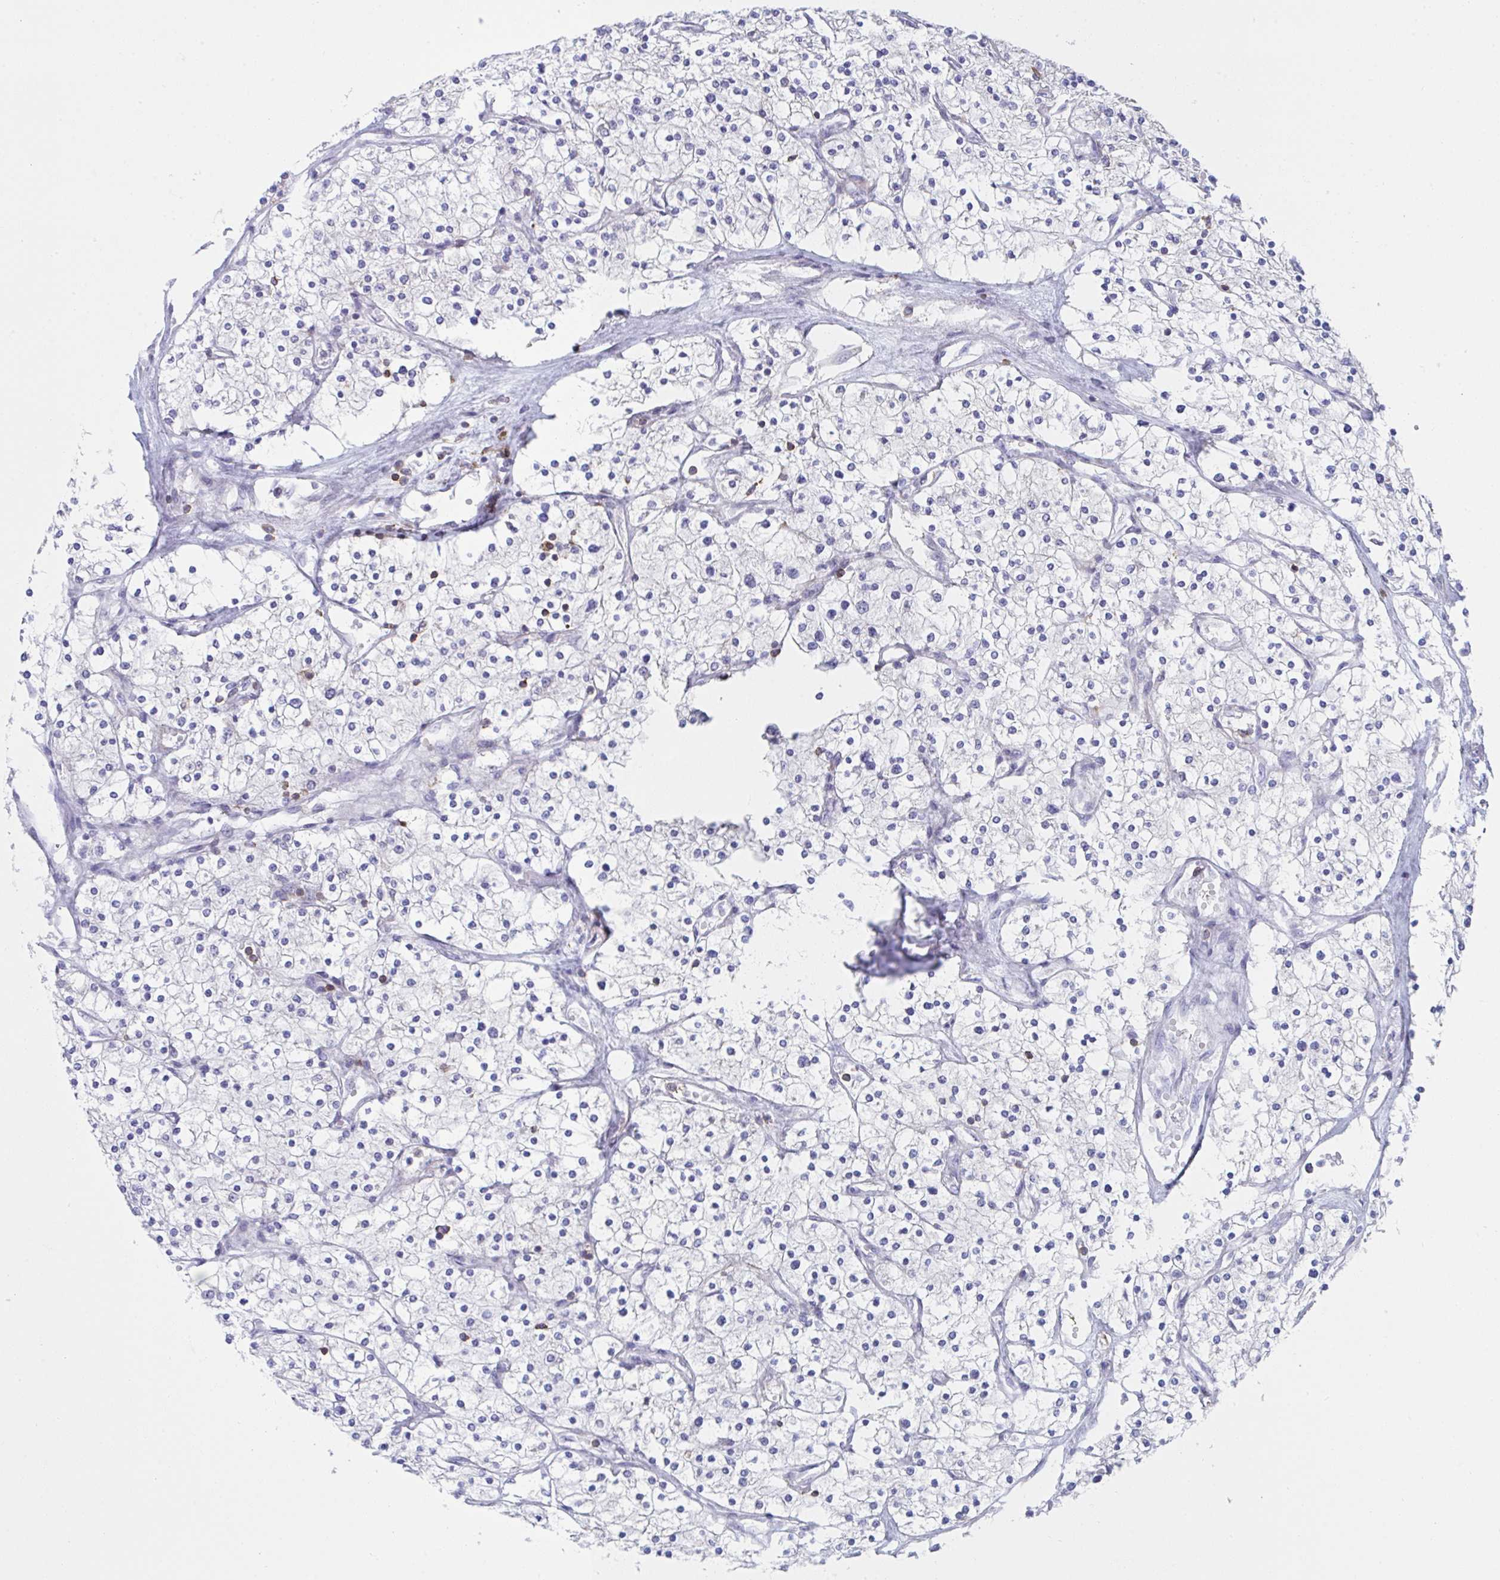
{"staining": {"intensity": "negative", "quantity": "none", "location": "none"}, "tissue": "renal cancer", "cell_type": "Tumor cells", "image_type": "cancer", "snomed": [{"axis": "morphology", "description": "Adenocarcinoma, NOS"}, {"axis": "topography", "description": "Kidney"}], "caption": "Tumor cells are negative for protein expression in human renal adenocarcinoma.", "gene": "WNK1", "patient": {"sex": "male", "age": 80}}